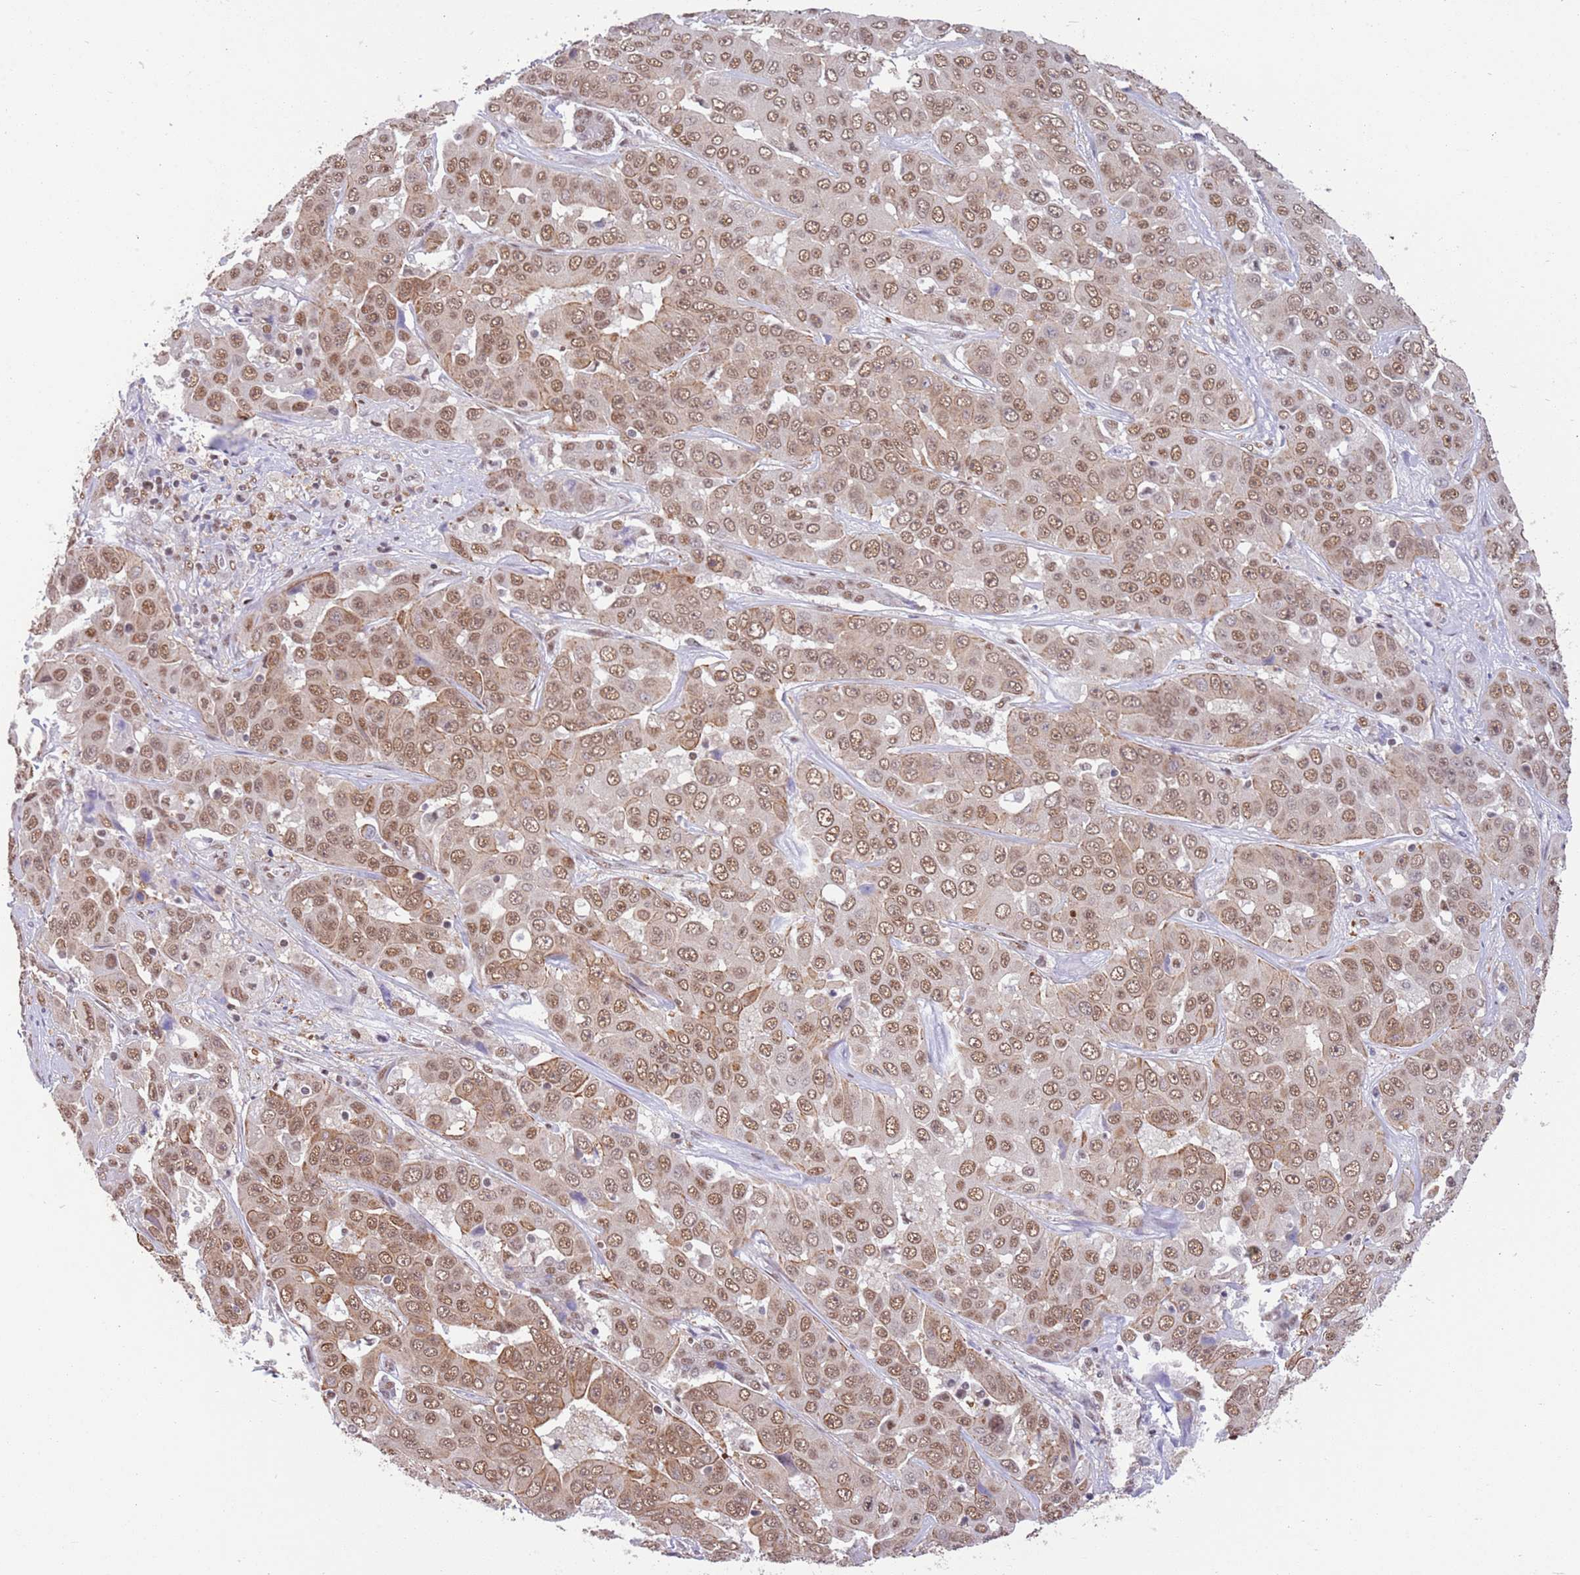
{"staining": {"intensity": "moderate", "quantity": ">75%", "location": "nuclear"}, "tissue": "liver cancer", "cell_type": "Tumor cells", "image_type": "cancer", "snomed": [{"axis": "morphology", "description": "Cholangiocarcinoma"}, {"axis": "topography", "description": "Liver"}], "caption": "Moderate nuclear staining for a protein is present in approximately >75% of tumor cells of liver cholangiocarcinoma using immunohistochemistry (IHC).", "gene": "TRIM32", "patient": {"sex": "female", "age": 52}}